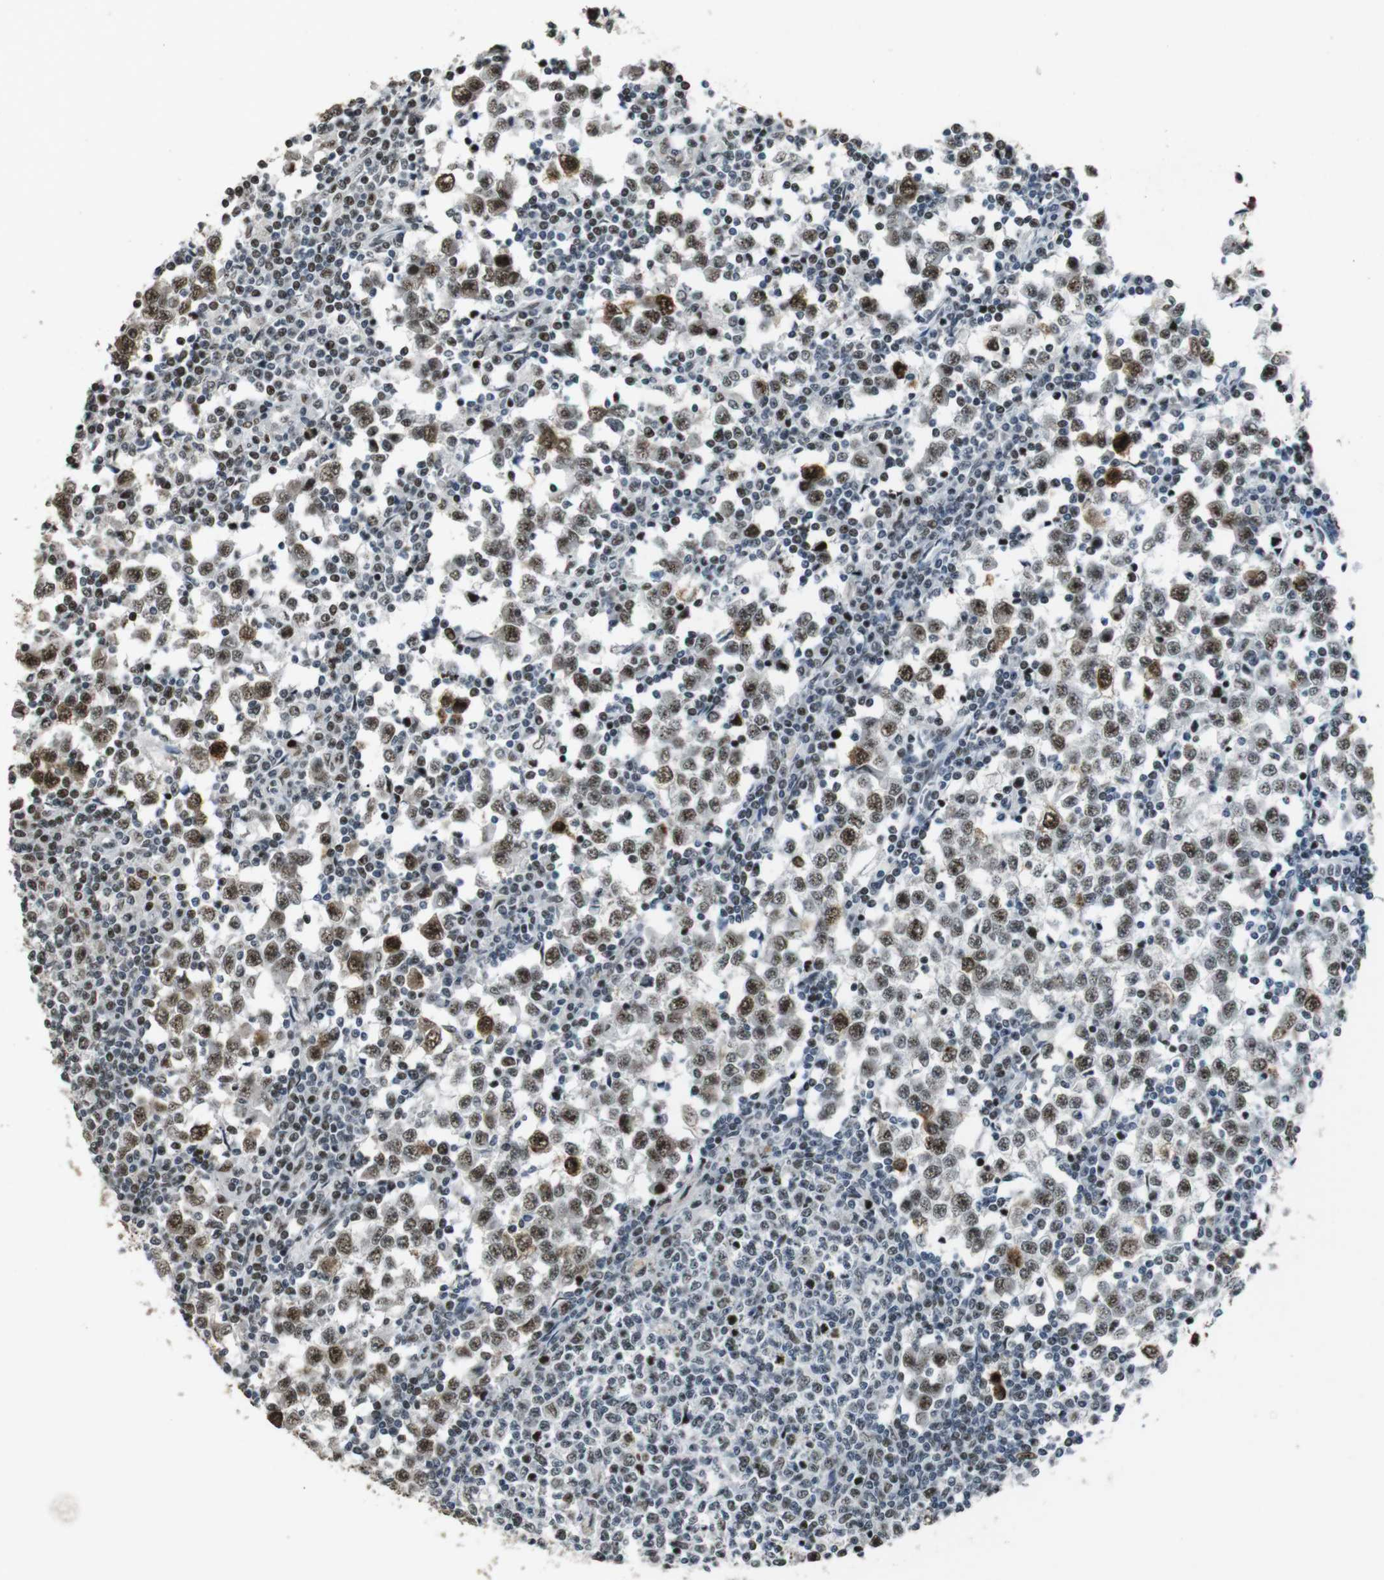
{"staining": {"intensity": "moderate", "quantity": ">75%", "location": "nuclear"}, "tissue": "testis cancer", "cell_type": "Tumor cells", "image_type": "cancer", "snomed": [{"axis": "morphology", "description": "Seminoma, NOS"}, {"axis": "topography", "description": "Testis"}], "caption": "Immunohistochemical staining of testis seminoma reveals medium levels of moderate nuclear staining in approximately >75% of tumor cells.", "gene": "CSNK2B", "patient": {"sex": "male", "age": 65}}